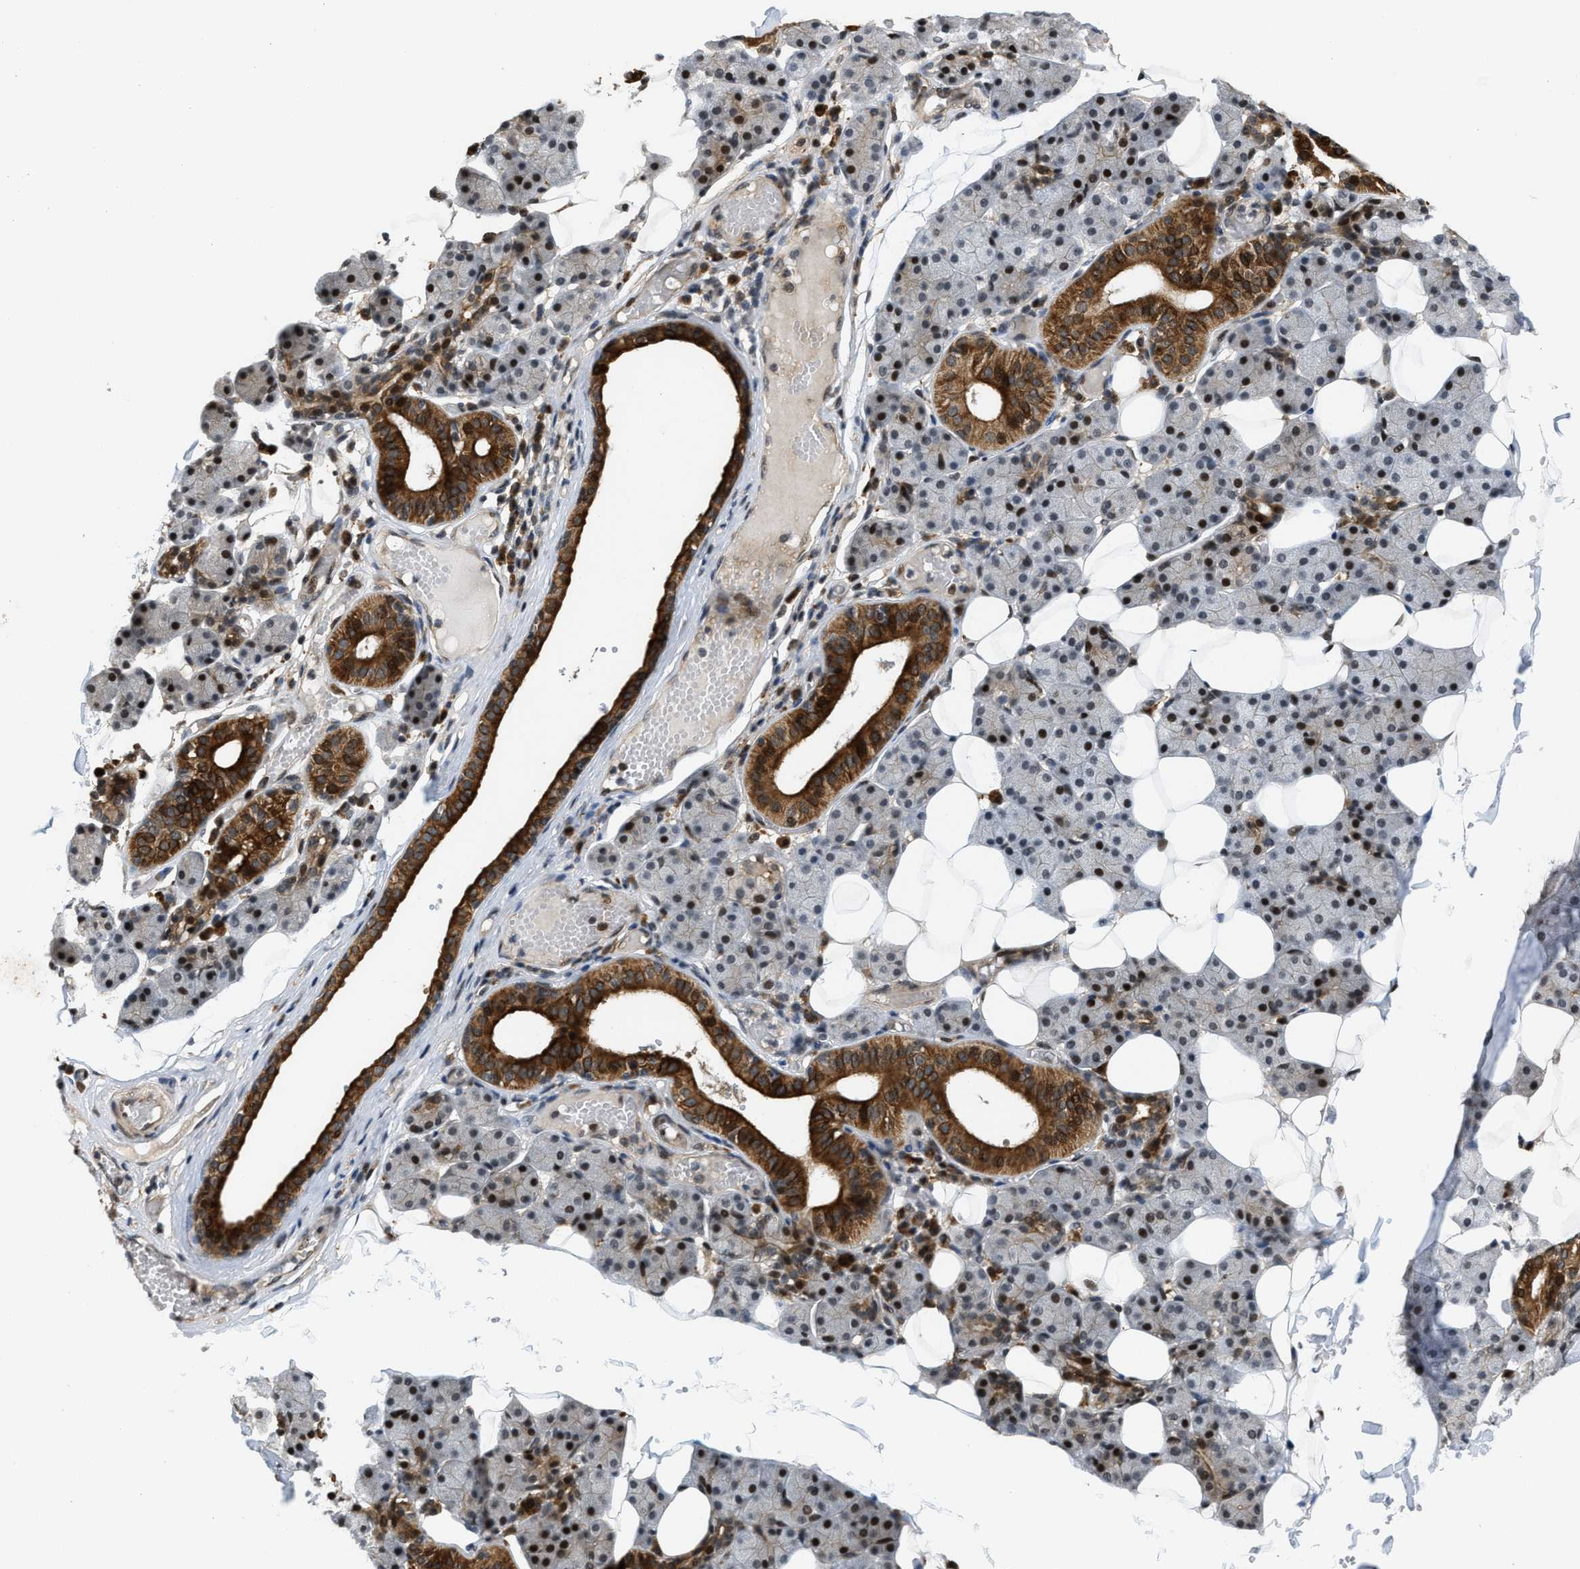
{"staining": {"intensity": "strong", "quantity": ">75%", "location": "cytoplasmic/membranous,nuclear"}, "tissue": "salivary gland", "cell_type": "Glandular cells", "image_type": "normal", "snomed": [{"axis": "morphology", "description": "Normal tissue, NOS"}, {"axis": "topography", "description": "Salivary gland"}], "caption": "Immunohistochemistry (IHC) histopathology image of normal salivary gland stained for a protein (brown), which displays high levels of strong cytoplasmic/membranous,nuclear expression in approximately >75% of glandular cells.", "gene": "SERTAD2", "patient": {"sex": "female", "age": 33}}